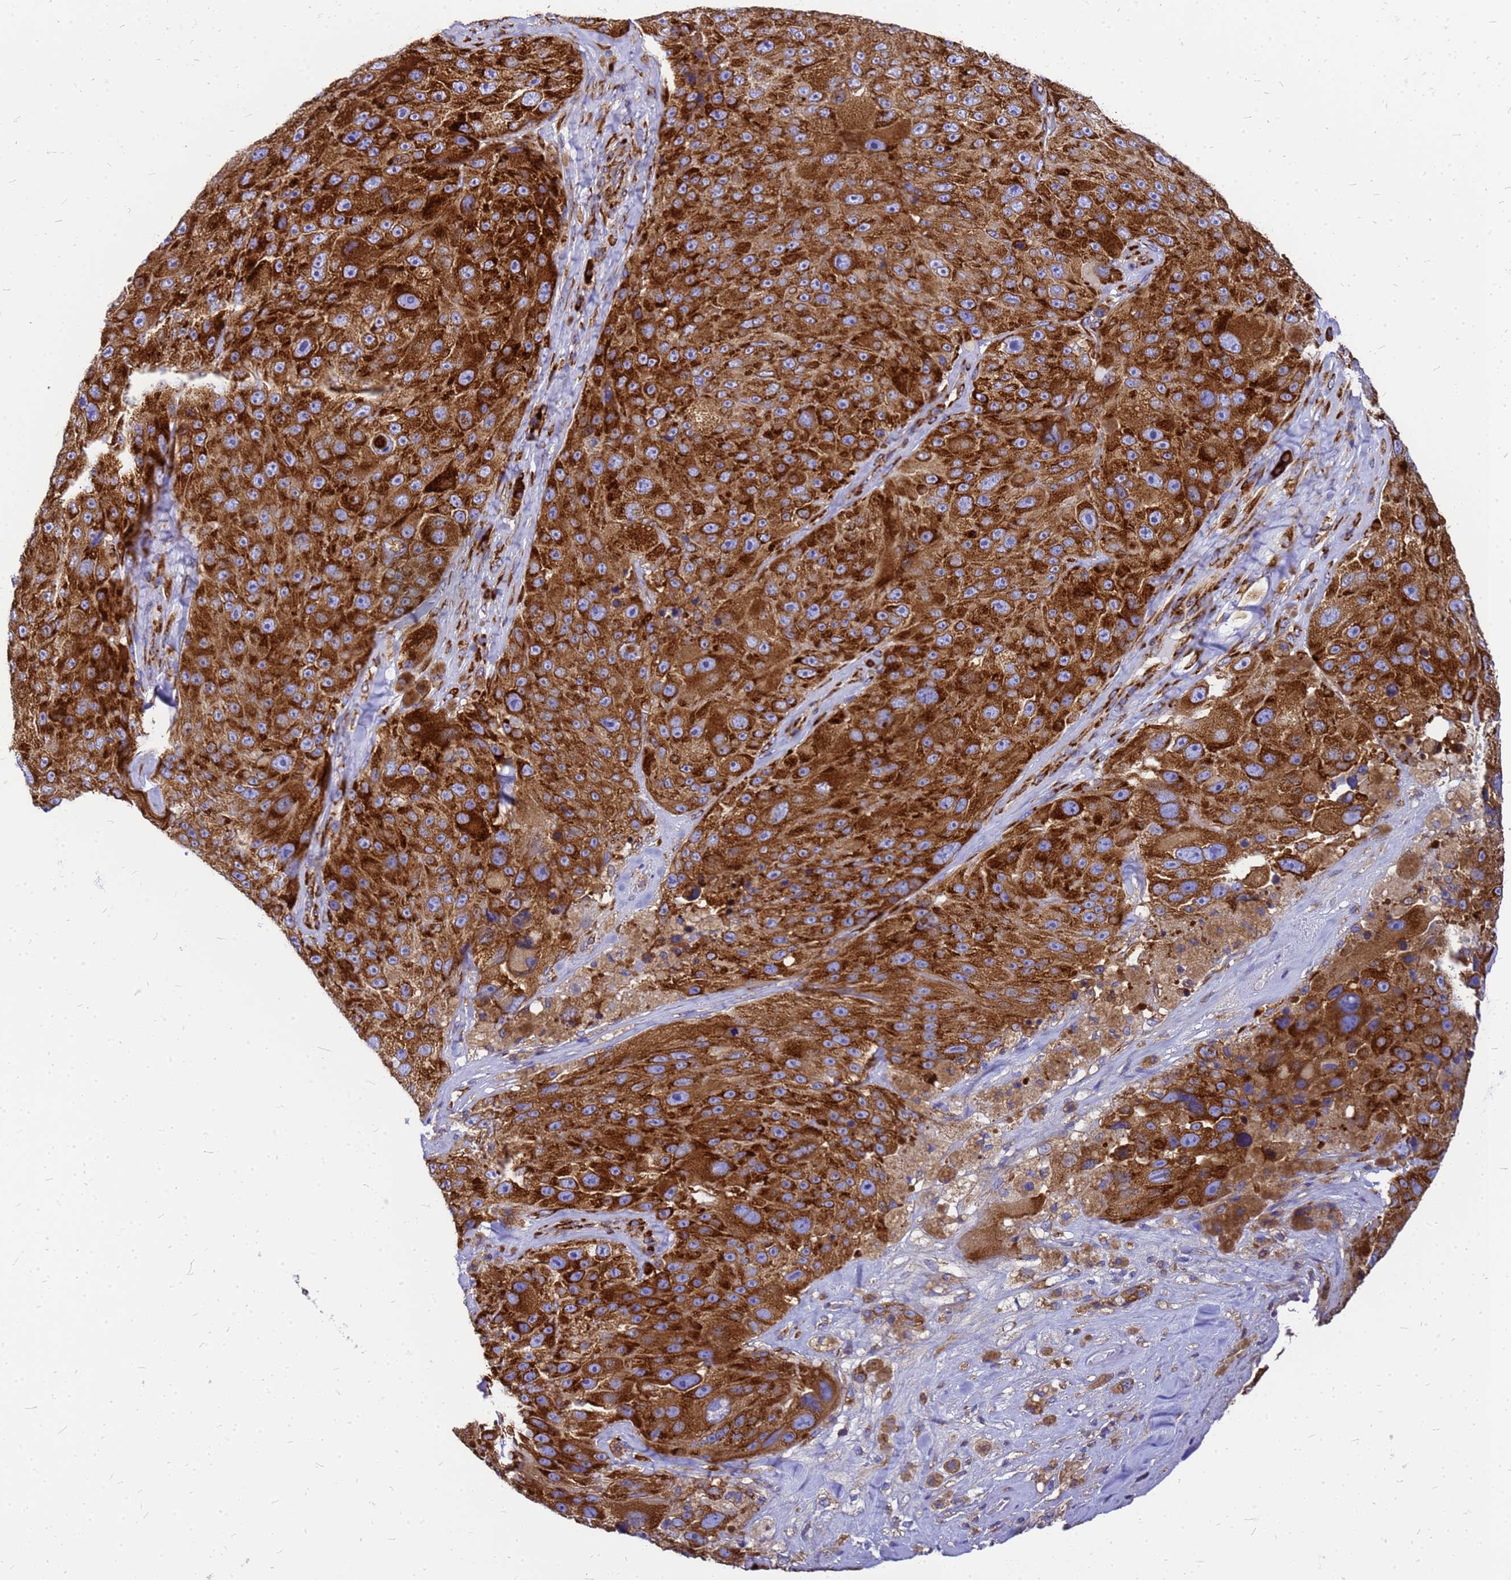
{"staining": {"intensity": "strong", "quantity": ">75%", "location": "cytoplasmic/membranous"}, "tissue": "melanoma", "cell_type": "Tumor cells", "image_type": "cancer", "snomed": [{"axis": "morphology", "description": "Malignant melanoma, Metastatic site"}, {"axis": "topography", "description": "Lymph node"}], "caption": "Immunohistochemistry (IHC) photomicrograph of neoplastic tissue: malignant melanoma (metastatic site) stained using immunohistochemistry (IHC) exhibits high levels of strong protein expression localized specifically in the cytoplasmic/membranous of tumor cells, appearing as a cytoplasmic/membranous brown color.", "gene": "EEF1D", "patient": {"sex": "male", "age": 62}}